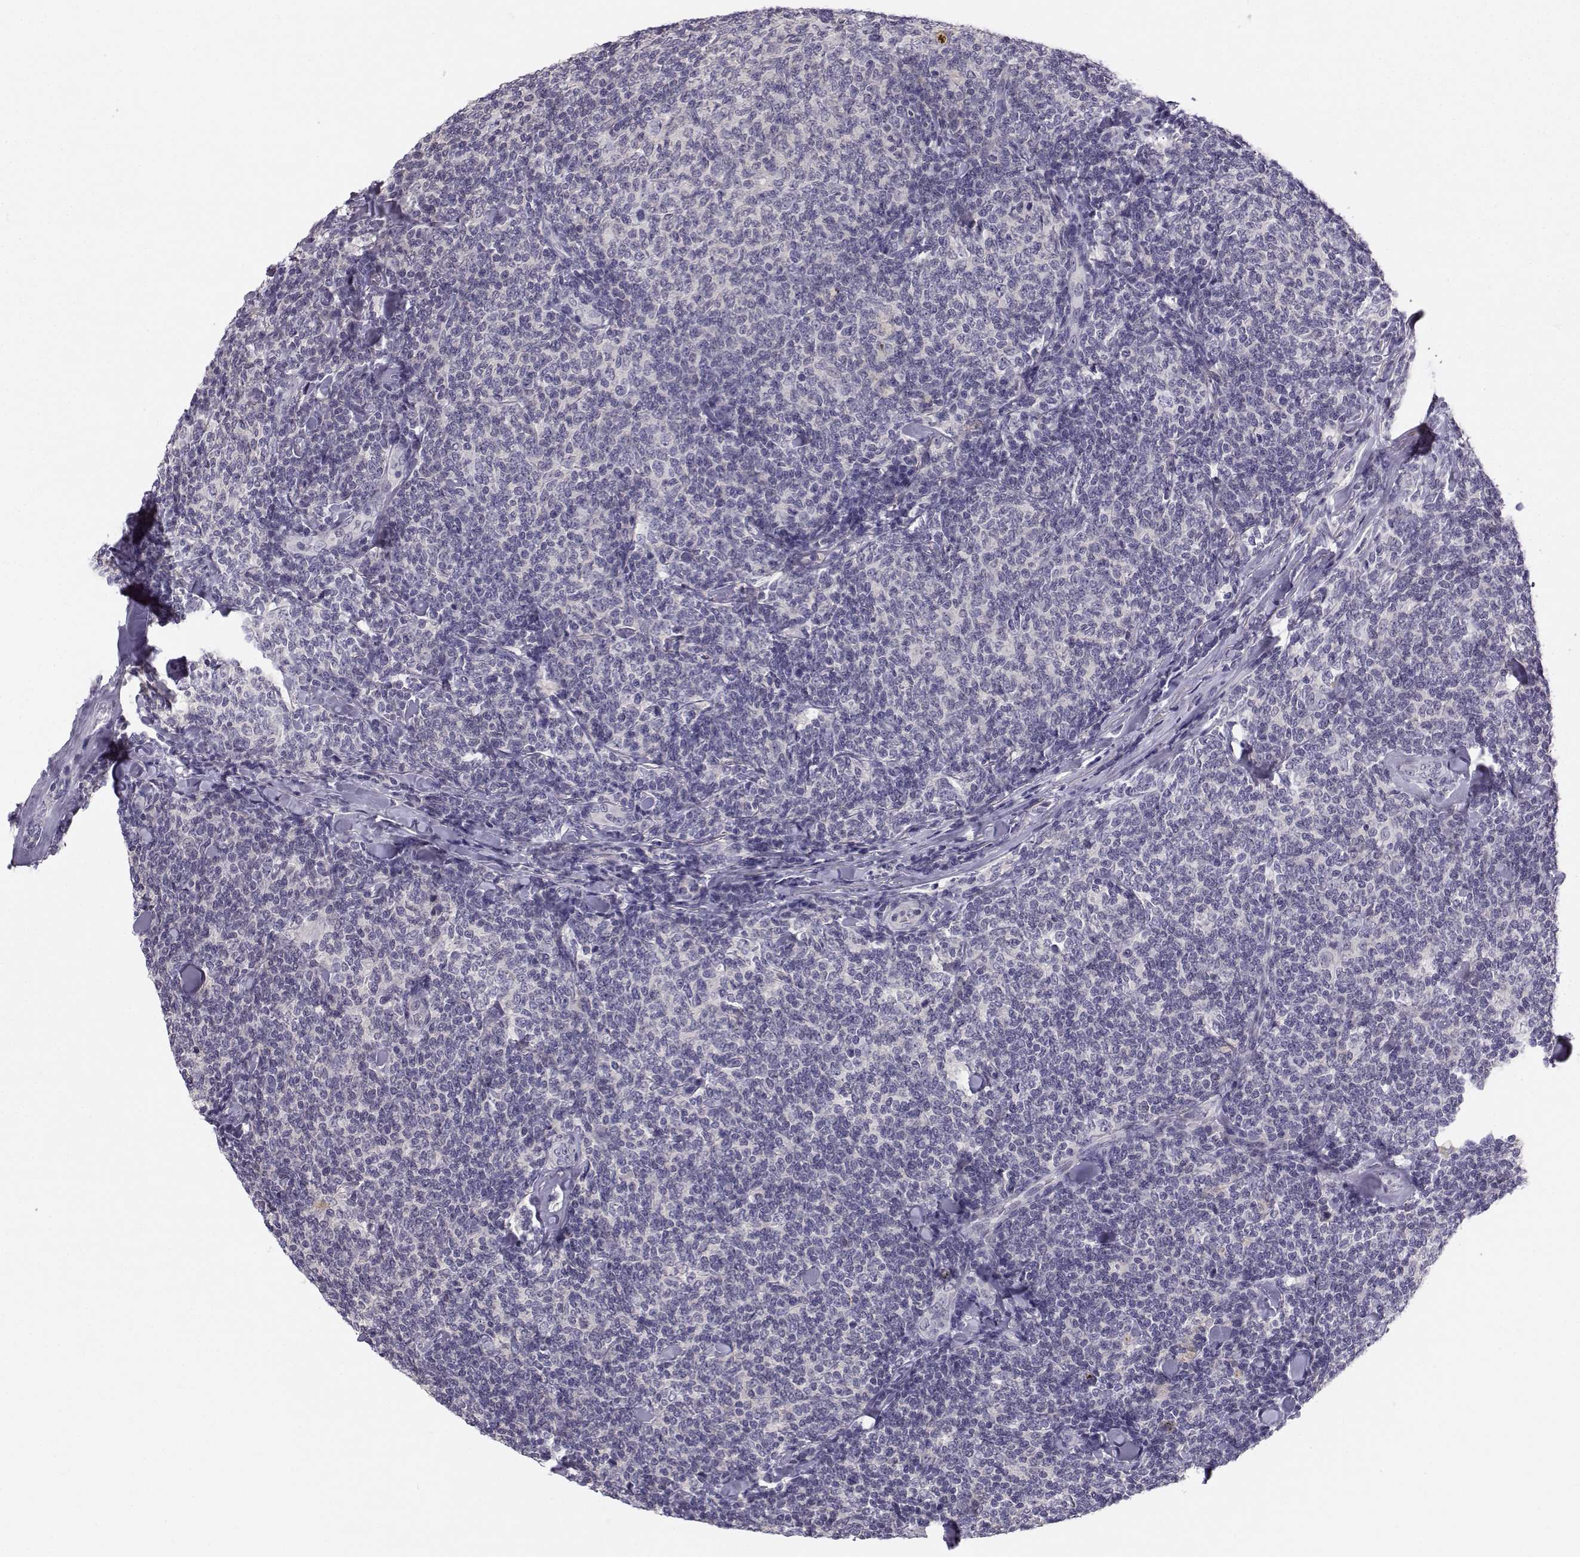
{"staining": {"intensity": "negative", "quantity": "none", "location": "none"}, "tissue": "lymphoma", "cell_type": "Tumor cells", "image_type": "cancer", "snomed": [{"axis": "morphology", "description": "Malignant lymphoma, non-Hodgkin's type, Low grade"}, {"axis": "topography", "description": "Lymph node"}], "caption": "Lymphoma was stained to show a protein in brown. There is no significant positivity in tumor cells.", "gene": "MROH7", "patient": {"sex": "female", "age": 56}}